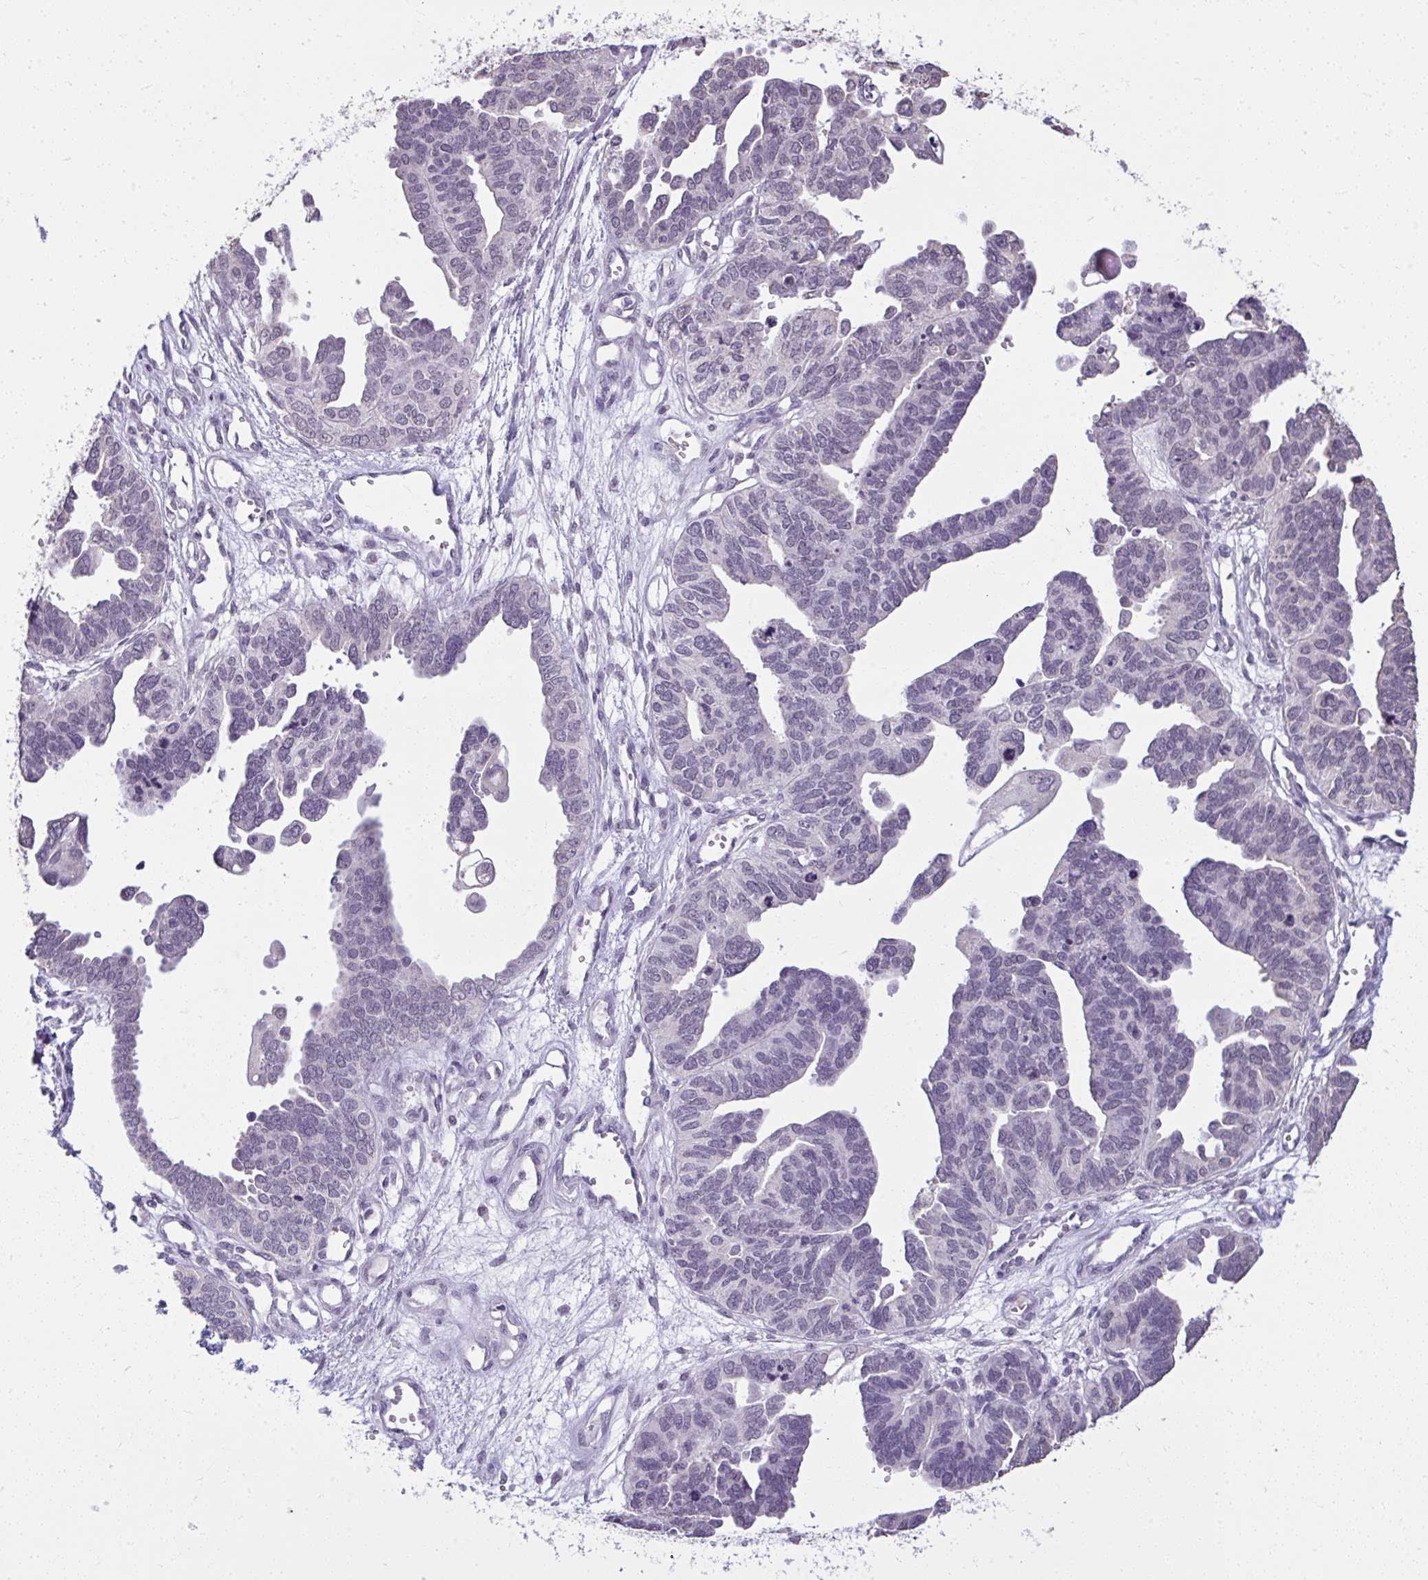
{"staining": {"intensity": "negative", "quantity": "none", "location": "none"}, "tissue": "ovarian cancer", "cell_type": "Tumor cells", "image_type": "cancer", "snomed": [{"axis": "morphology", "description": "Cystadenocarcinoma, serous, NOS"}, {"axis": "topography", "description": "Ovary"}], "caption": "An immunohistochemistry (IHC) photomicrograph of ovarian cancer is shown. There is no staining in tumor cells of ovarian cancer.", "gene": "NPPA", "patient": {"sex": "female", "age": 51}}